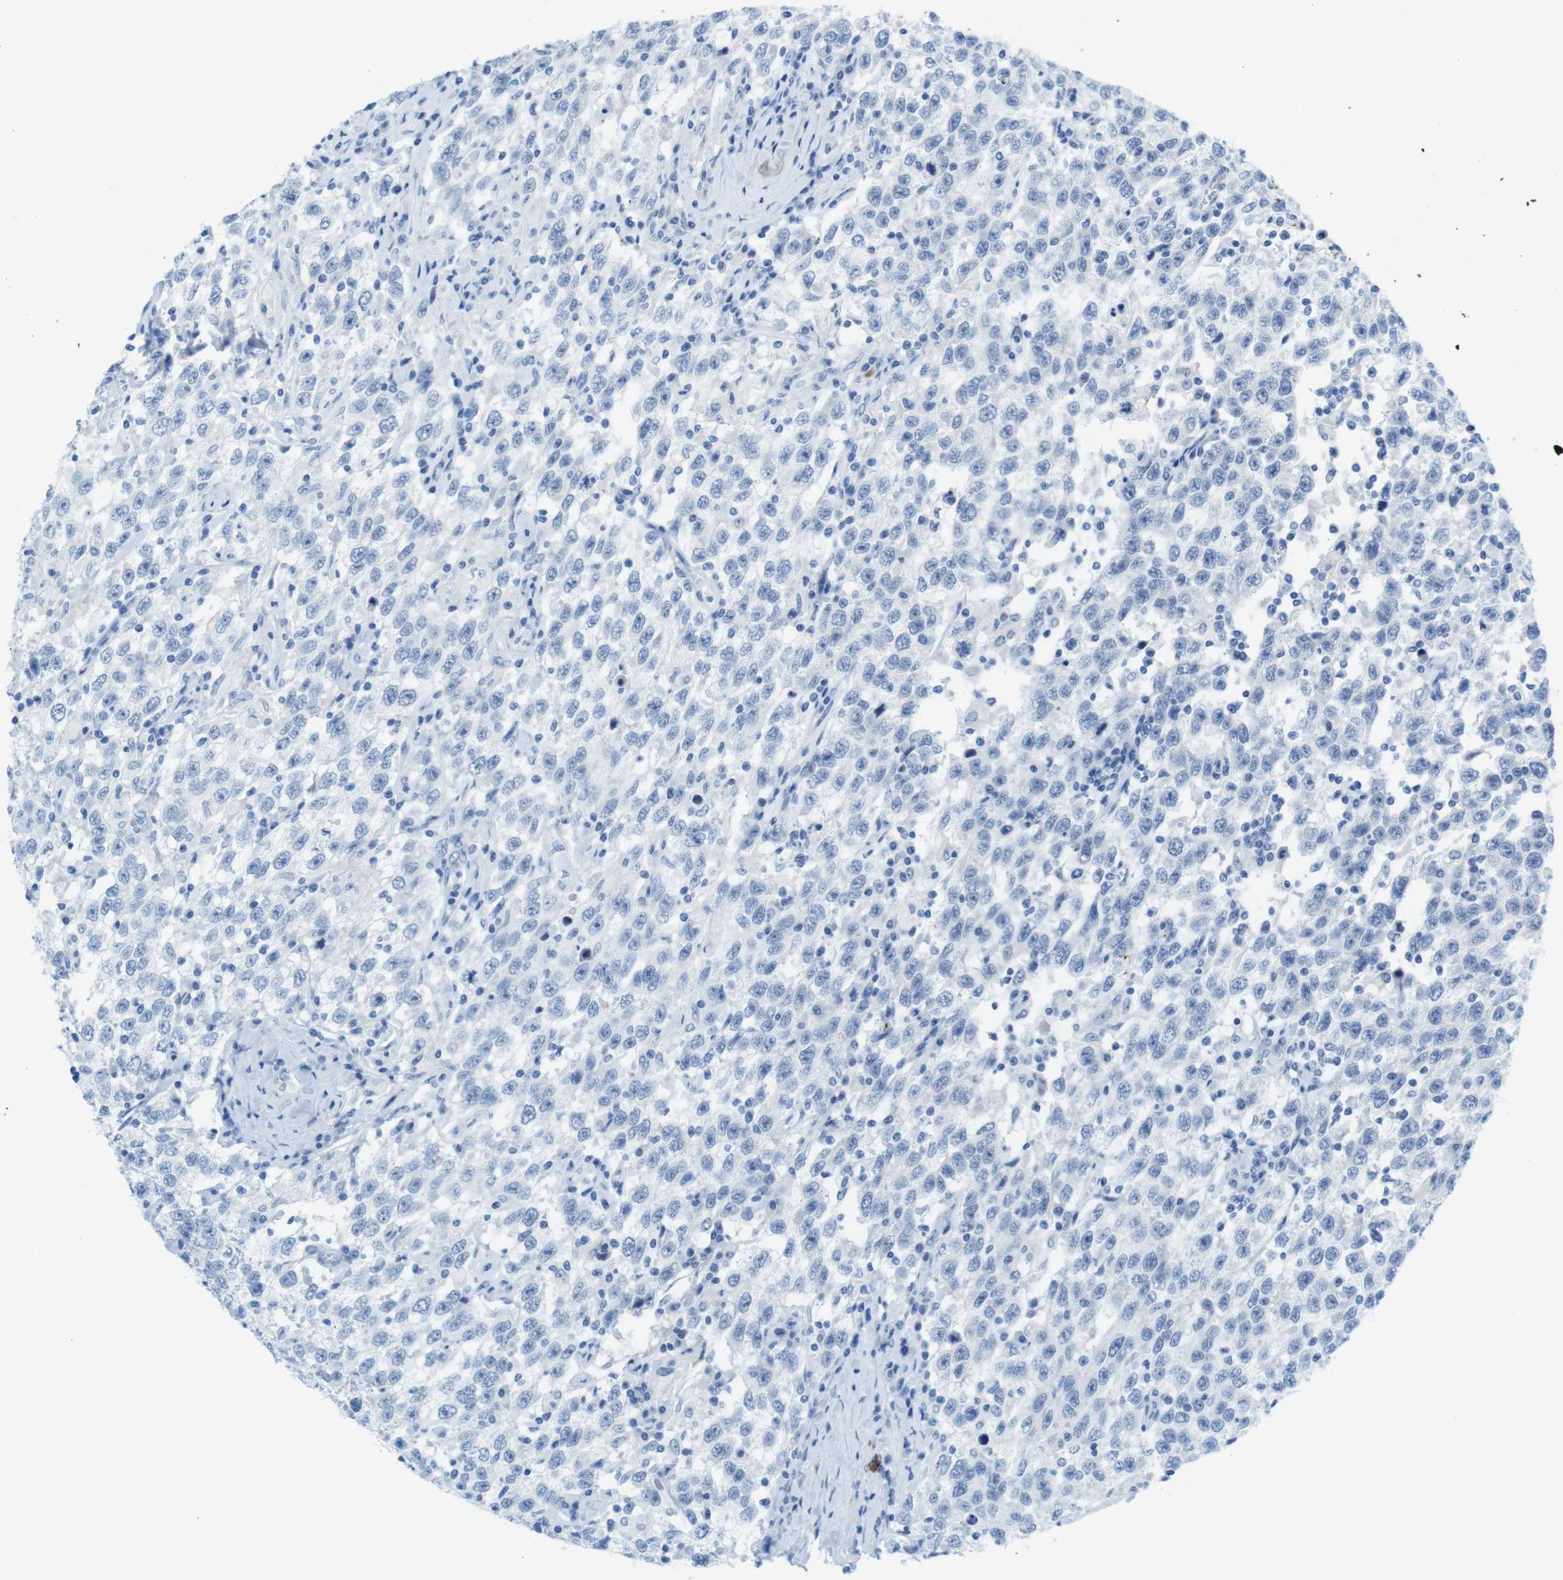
{"staining": {"intensity": "negative", "quantity": "none", "location": "none"}, "tissue": "testis cancer", "cell_type": "Tumor cells", "image_type": "cancer", "snomed": [{"axis": "morphology", "description": "Seminoma, NOS"}, {"axis": "topography", "description": "Testis"}], "caption": "Immunohistochemistry (IHC) micrograph of testis cancer (seminoma) stained for a protein (brown), which shows no expression in tumor cells. The staining was performed using DAB to visualize the protein expression in brown, while the nuclei were stained in blue with hematoxylin (Magnification: 20x).", "gene": "GAP43", "patient": {"sex": "male", "age": 41}}